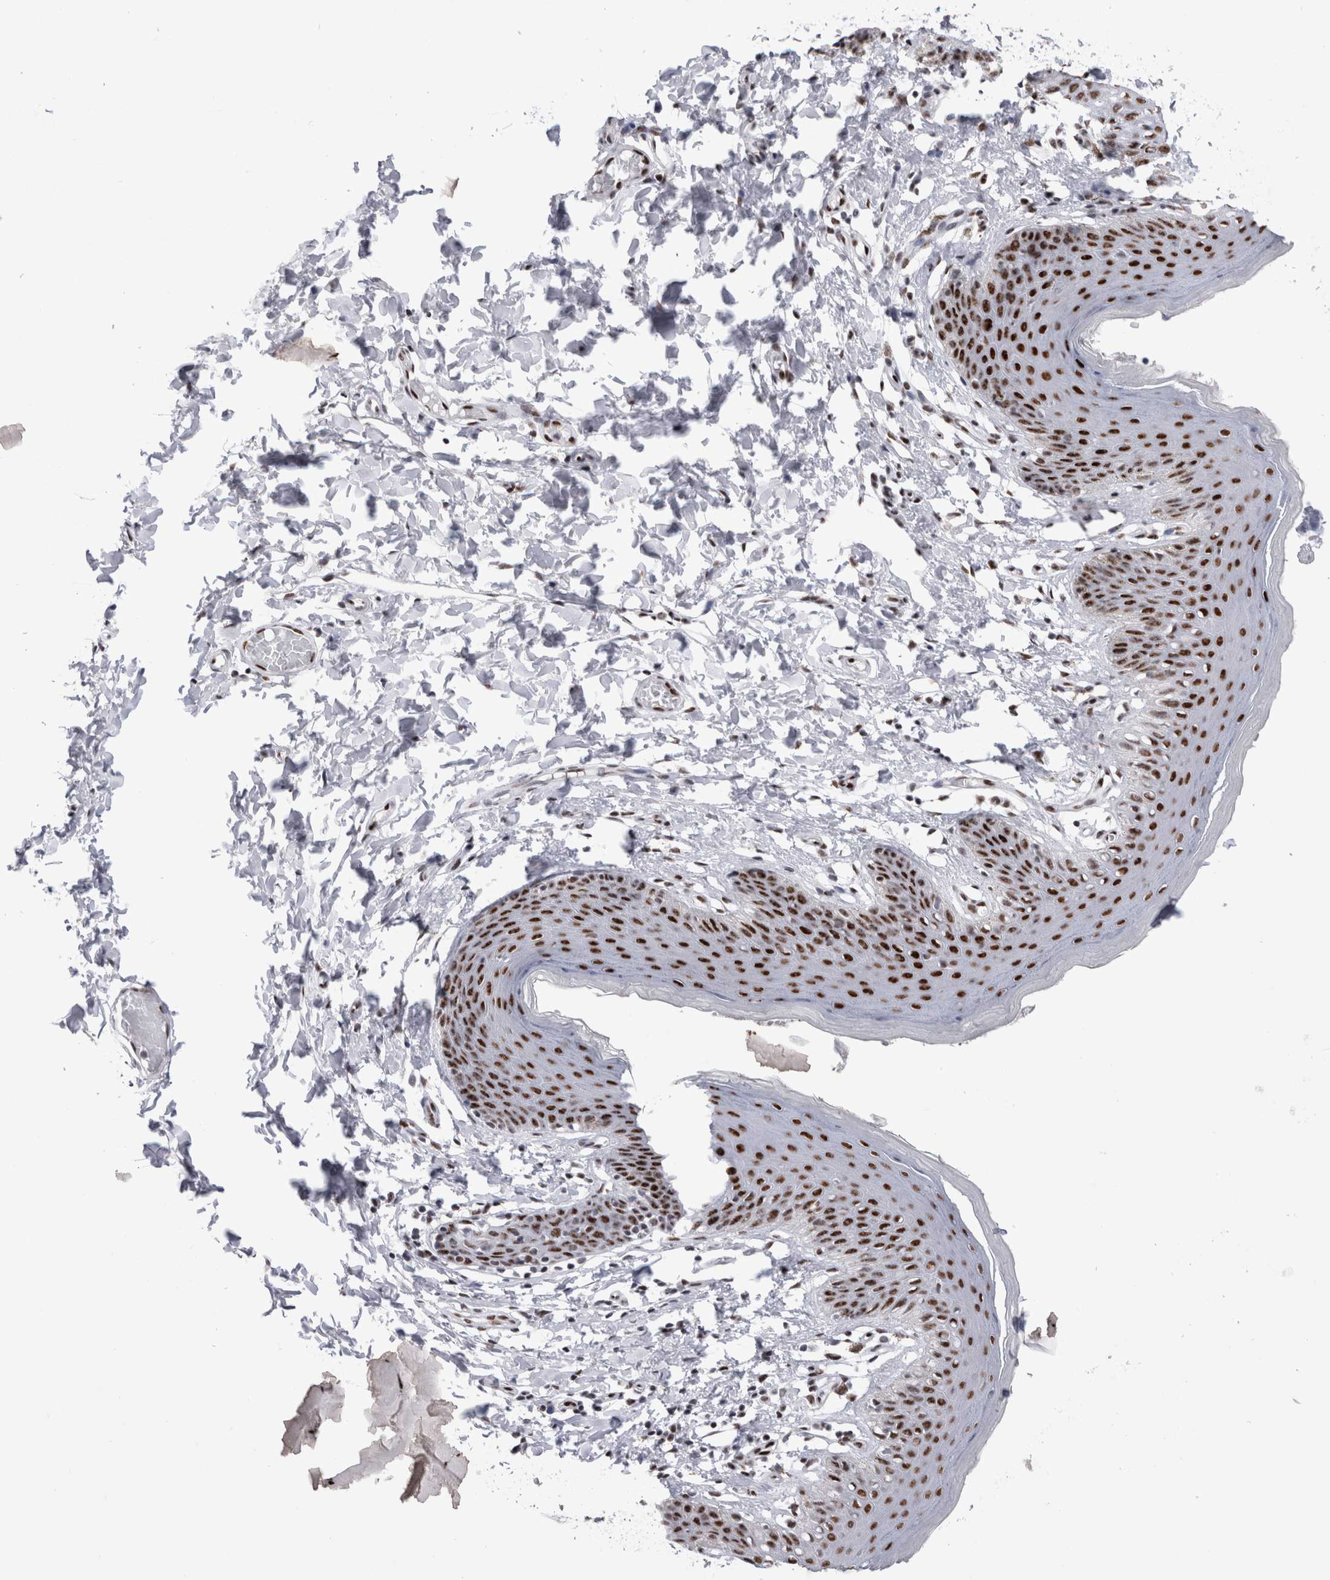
{"staining": {"intensity": "strong", "quantity": ">75%", "location": "nuclear"}, "tissue": "skin", "cell_type": "Epidermal cells", "image_type": "normal", "snomed": [{"axis": "morphology", "description": "Normal tissue, NOS"}, {"axis": "topography", "description": "Vulva"}], "caption": "The immunohistochemical stain labels strong nuclear positivity in epidermal cells of normal skin. Immunohistochemistry stains the protein in brown and the nuclei are stained blue.", "gene": "RBM6", "patient": {"sex": "female", "age": 66}}